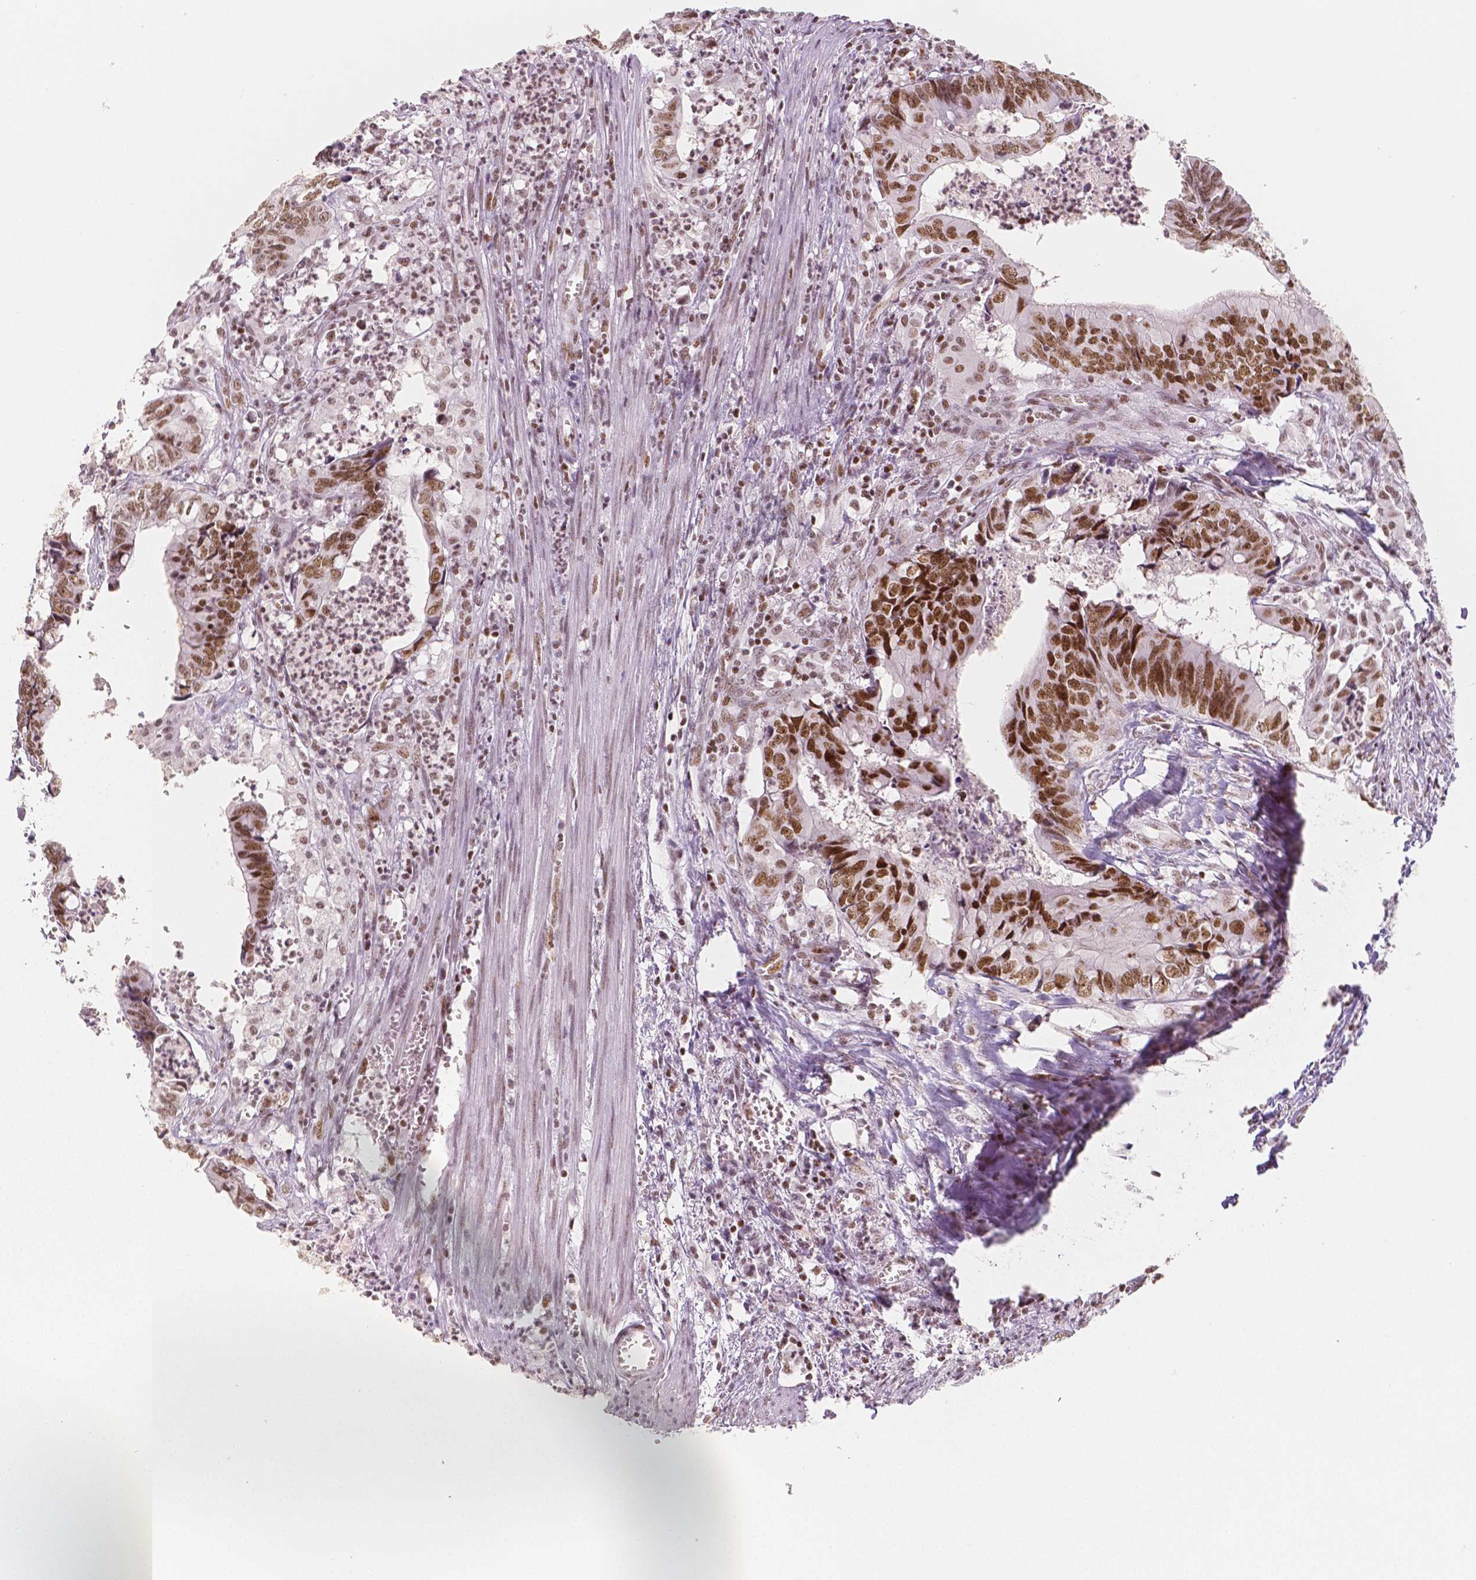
{"staining": {"intensity": "strong", "quantity": ">75%", "location": "nuclear"}, "tissue": "colorectal cancer", "cell_type": "Tumor cells", "image_type": "cancer", "snomed": [{"axis": "morphology", "description": "Adenocarcinoma, NOS"}, {"axis": "topography", "description": "Colon"}], "caption": "Colorectal adenocarcinoma was stained to show a protein in brown. There is high levels of strong nuclear staining in about >75% of tumor cells.", "gene": "HDAC1", "patient": {"sex": "female", "age": 82}}